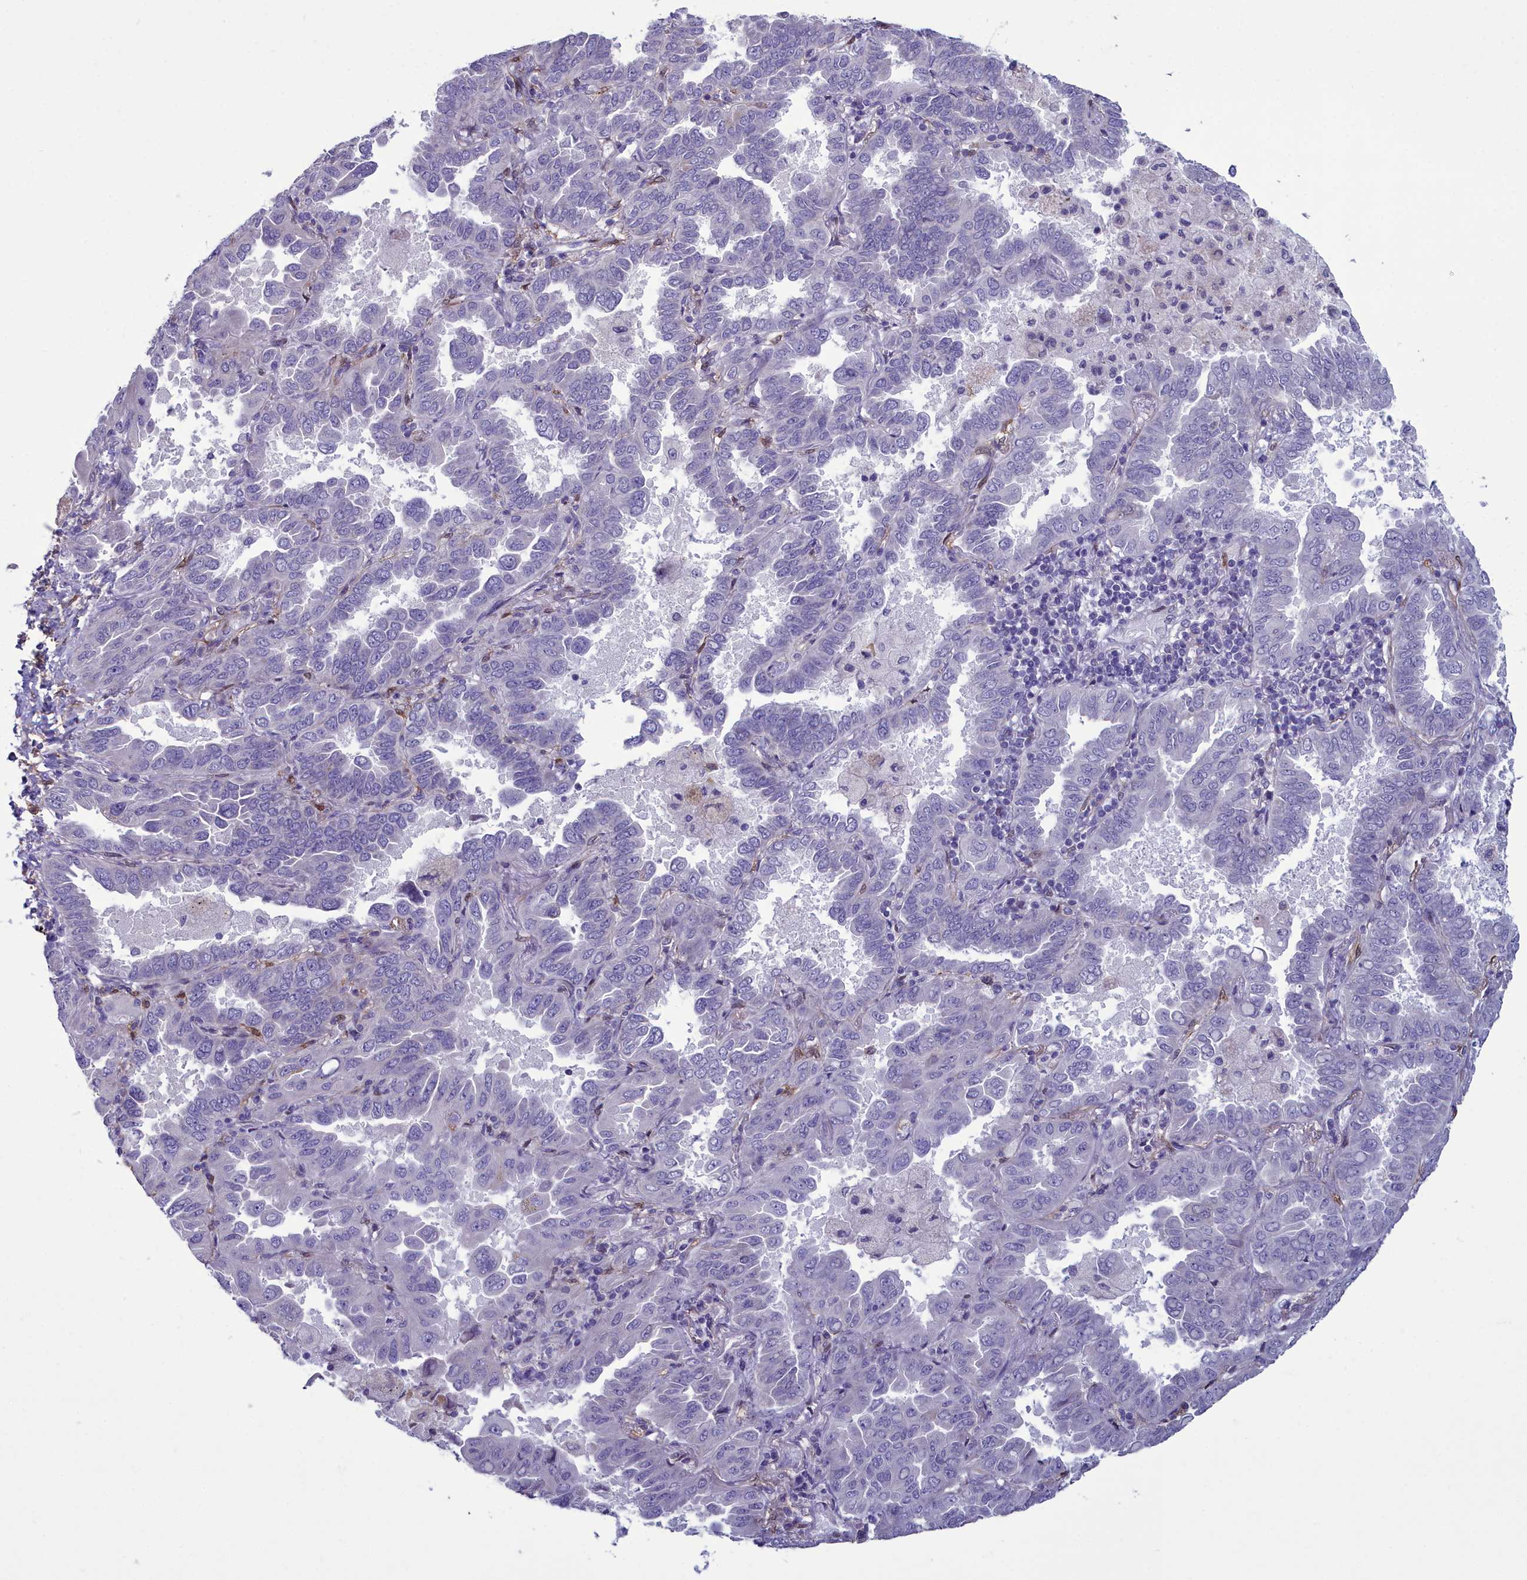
{"staining": {"intensity": "negative", "quantity": "none", "location": "none"}, "tissue": "lung cancer", "cell_type": "Tumor cells", "image_type": "cancer", "snomed": [{"axis": "morphology", "description": "Adenocarcinoma, NOS"}, {"axis": "topography", "description": "Lung"}], "caption": "Histopathology image shows no protein positivity in tumor cells of adenocarcinoma (lung) tissue.", "gene": "PPP1R14A", "patient": {"sex": "male", "age": 64}}